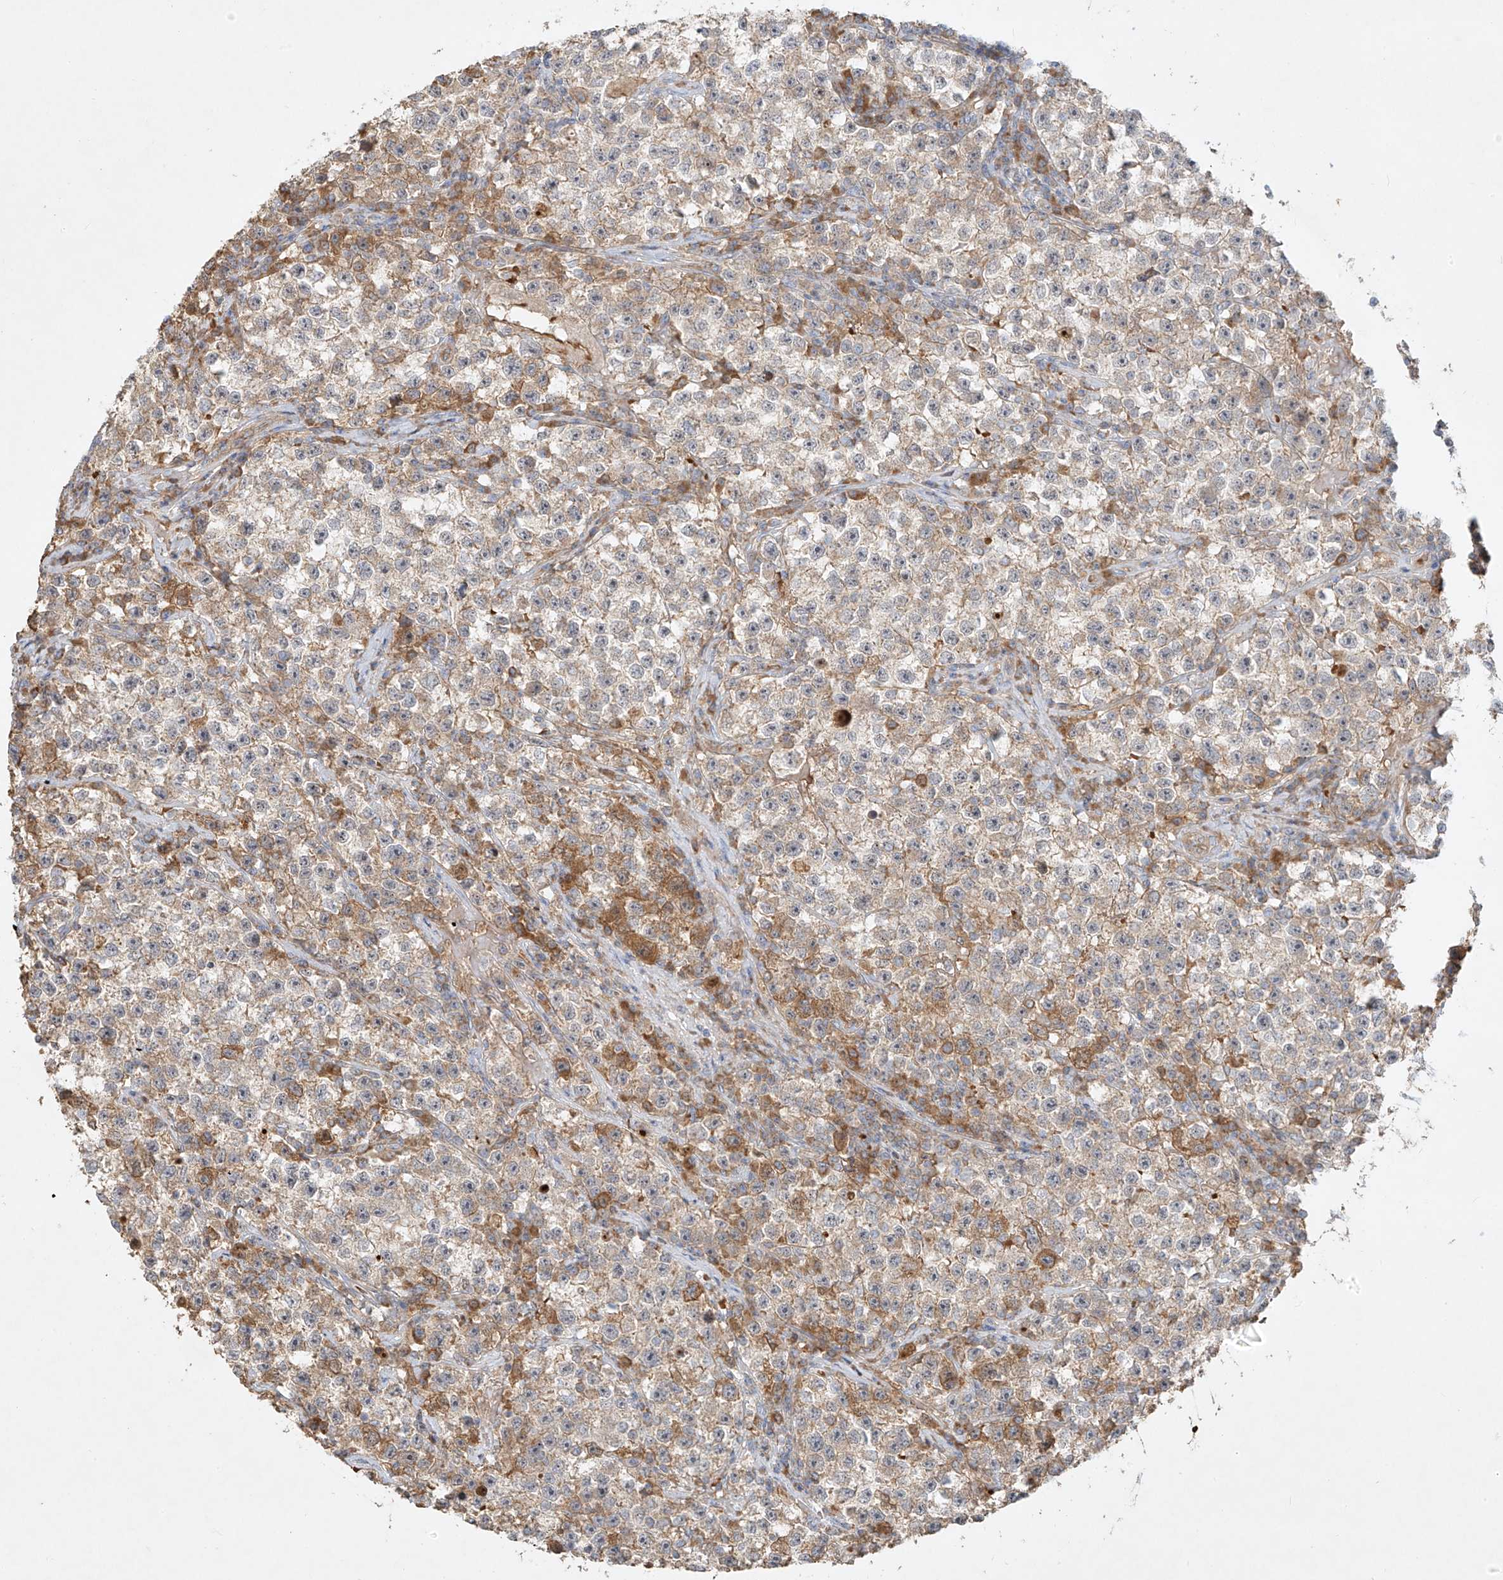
{"staining": {"intensity": "weak", "quantity": "25%-75%", "location": "cytoplasmic/membranous"}, "tissue": "testis cancer", "cell_type": "Tumor cells", "image_type": "cancer", "snomed": [{"axis": "morphology", "description": "Seminoma, NOS"}, {"axis": "topography", "description": "Testis"}], "caption": "This histopathology image shows immunohistochemistry staining of testis cancer, with low weak cytoplasmic/membranous staining in about 25%-75% of tumor cells.", "gene": "KPNA7", "patient": {"sex": "male", "age": 22}}